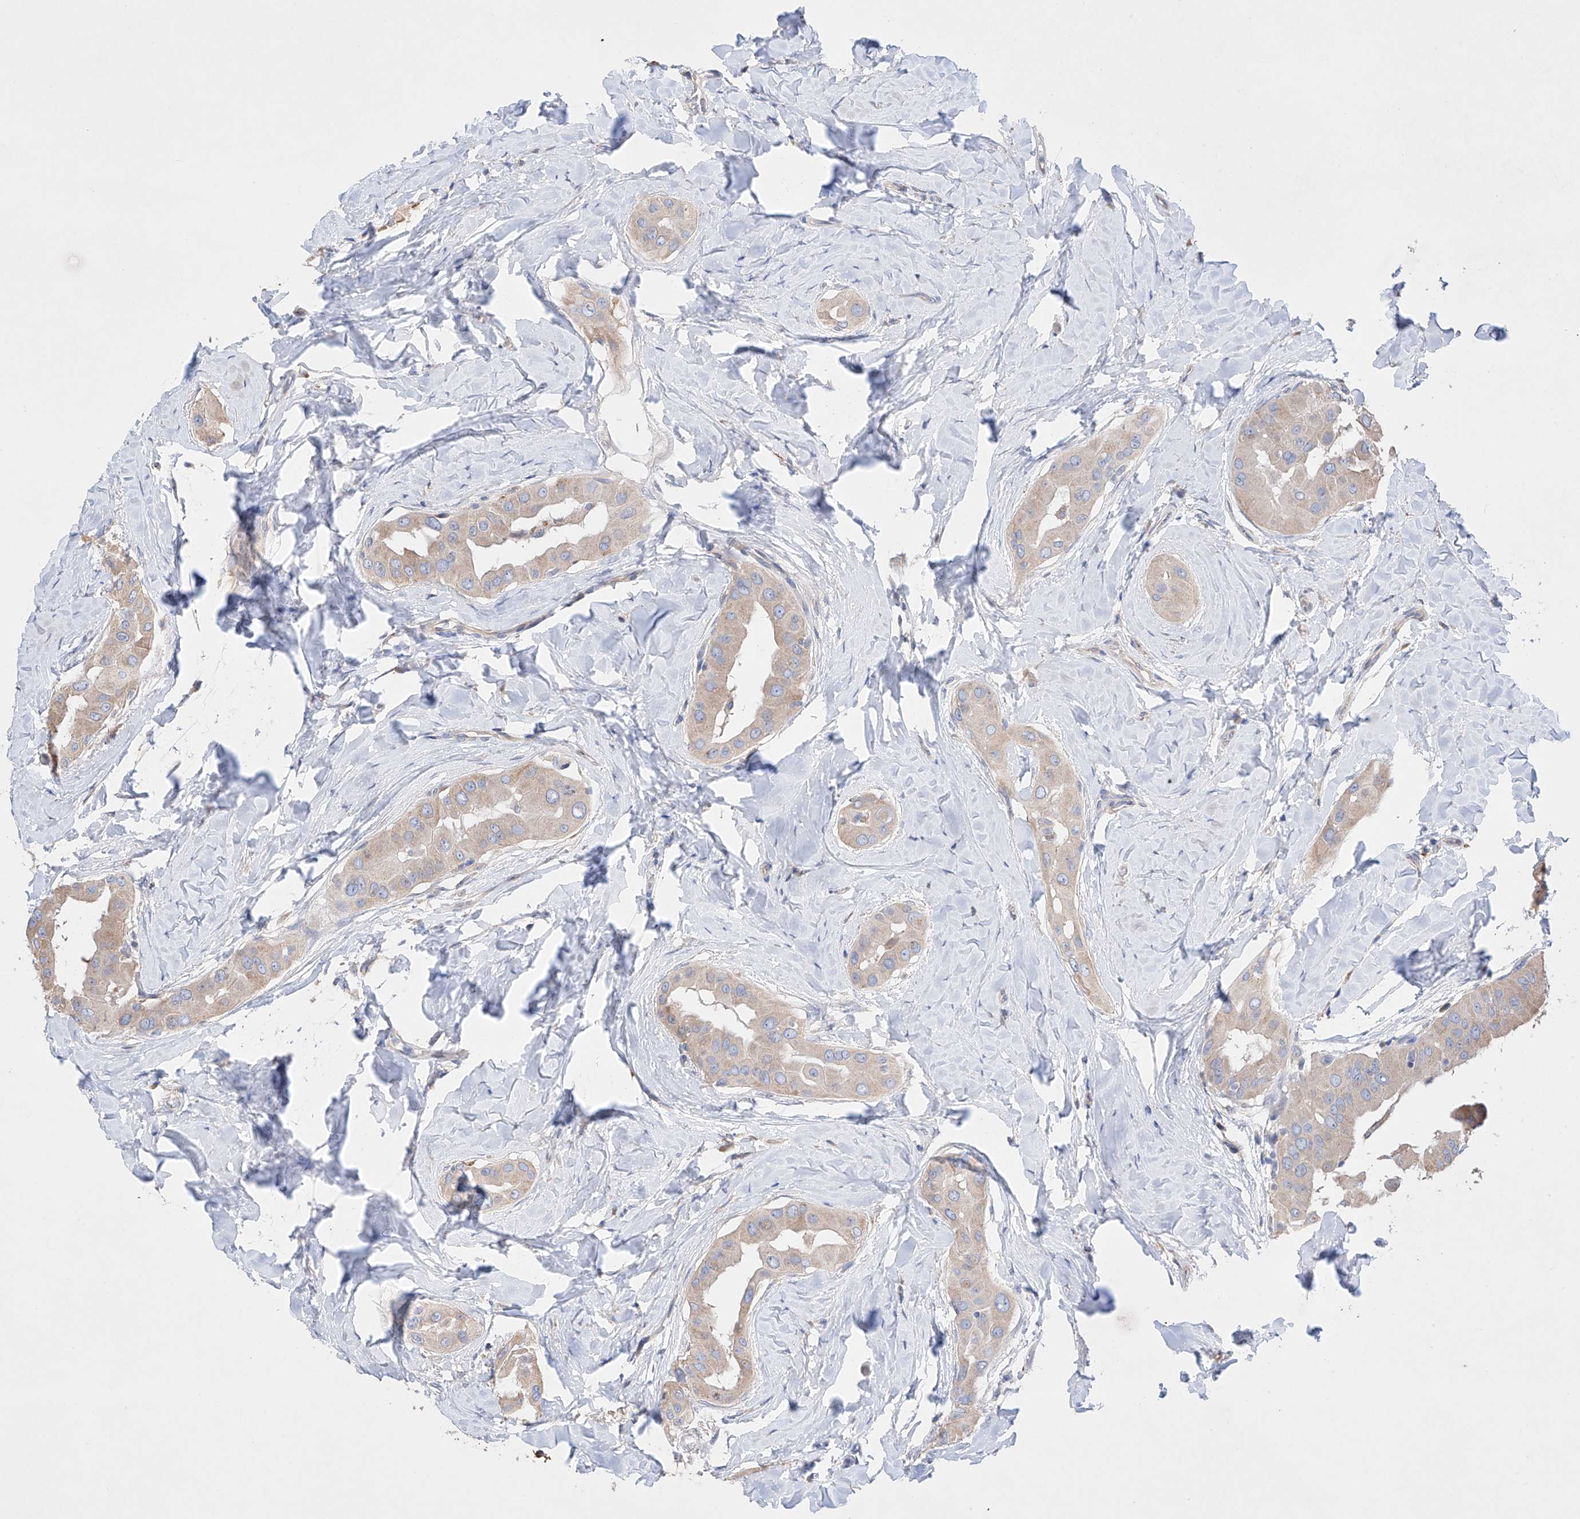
{"staining": {"intensity": "weak", "quantity": ">75%", "location": "cytoplasmic/membranous"}, "tissue": "thyroid cancer", "cell_type": "Tumor cells", "image_type": "cancer", "snomed": [{"axis": "morphology", "description": "Papillary adenocarcinoma, NOS"}, {"axis": "topography", "description": "Thyroid gland"}], "caption": "A low amount of weak cytoplasmic/membranous expression is present in approximately >75% of tumor cells in thyroid papillary adenocarcinoma tissue.", "gene": "AFG1L", "patient": {"sex": "male", "age": 33}}